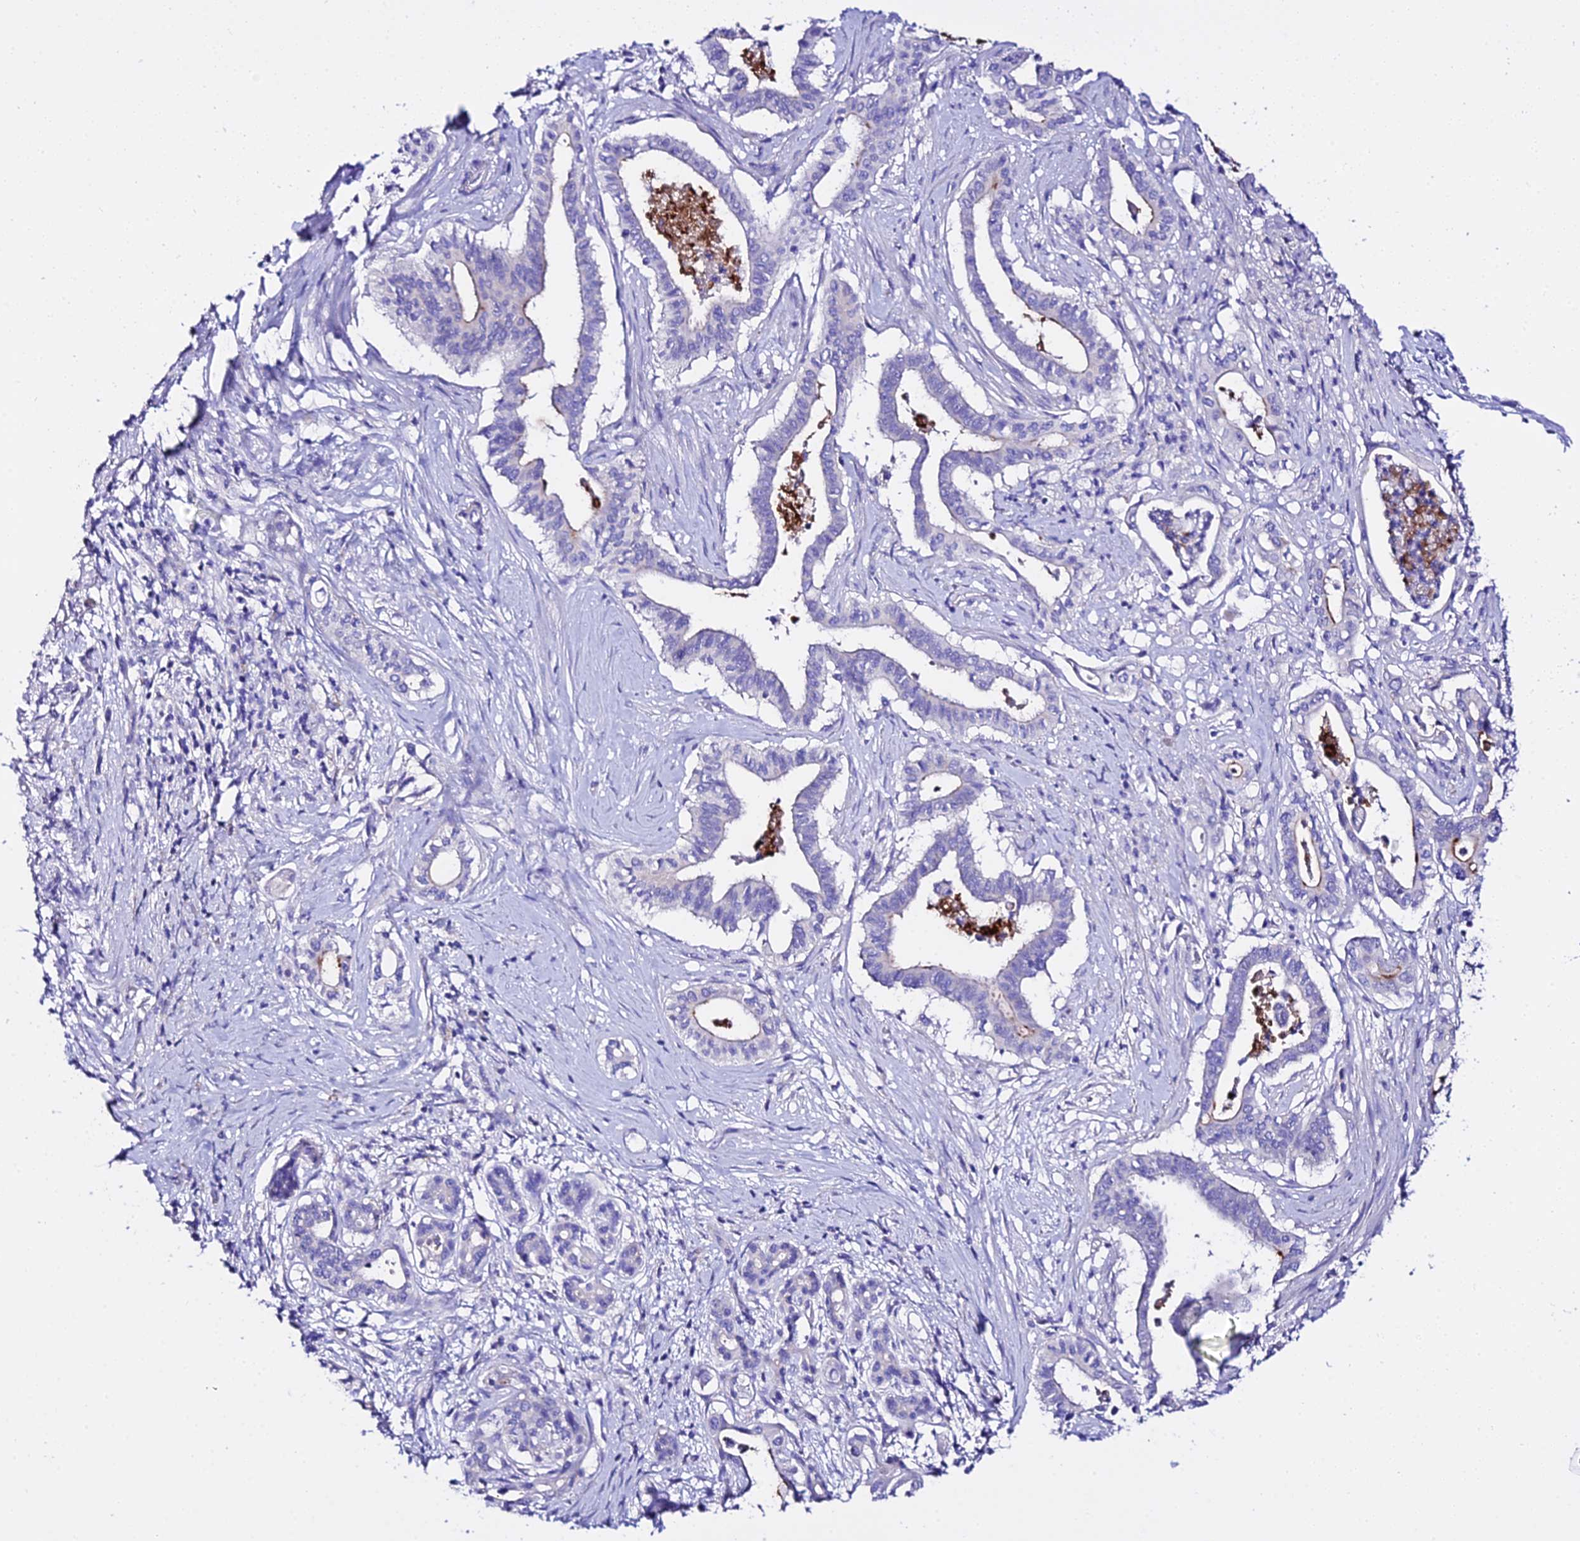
{"staining": {"intensity": "negative", "quantity": "none", "location": "none"}, "tissue": "pancreatic cancer", "cell_type": "Tumor cells", "image_type": "cancer", "snomed": [{"axis": "morphology", "description": "Adenocarcinoma, NOS"}, {"axis": "topography", "description": "Pancreas"}], "caption": "Immunohistochemistry micrograph of neoplastic tissue: human pancreatic cancer stained with DAB (3,3'-diaminobenzidine) displays no significant protein staining in tumor cells.", "gene": "TMEM117", "patient": {"sex": "female", "age": 77}}